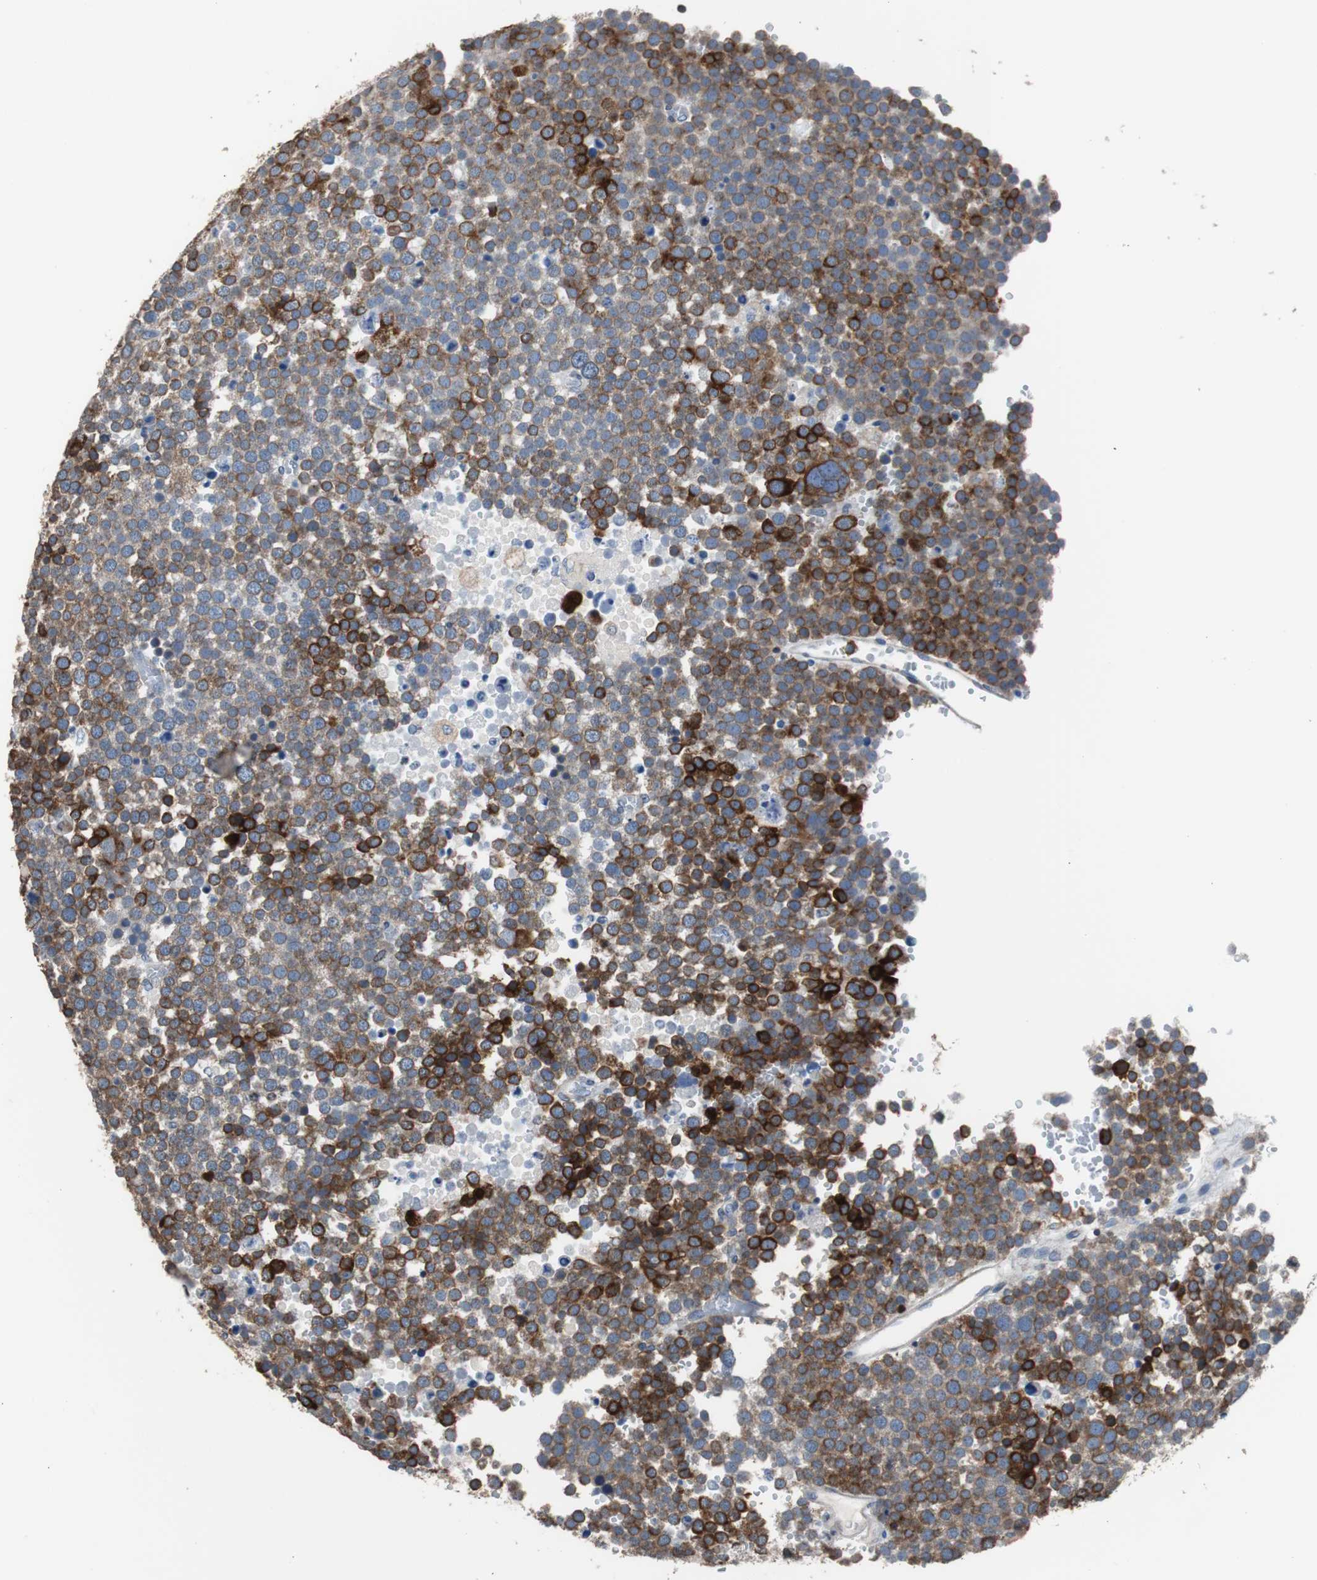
{"staining": {"intensity": "strong", "quantity": "25%-75%", "location": "cytoplasmic/membranous"}, "tissue": "testis cancer", "cell_type": "Tumor cells", "image_type": "cancer", "snomed": [{"axis": "morphology", "description": "Seminoma, NOS"}, {"axis": "topography", "description": "Testis"}], "caption": "Immunohistochemical staining of human testis seminoma demonstrates high levels of strong cytoplasmic/membranous positivity in approximately 25%-75% of tumor cells.", "gene": "PBXIP1", "patient": {"sex": "male", "age": 71}}